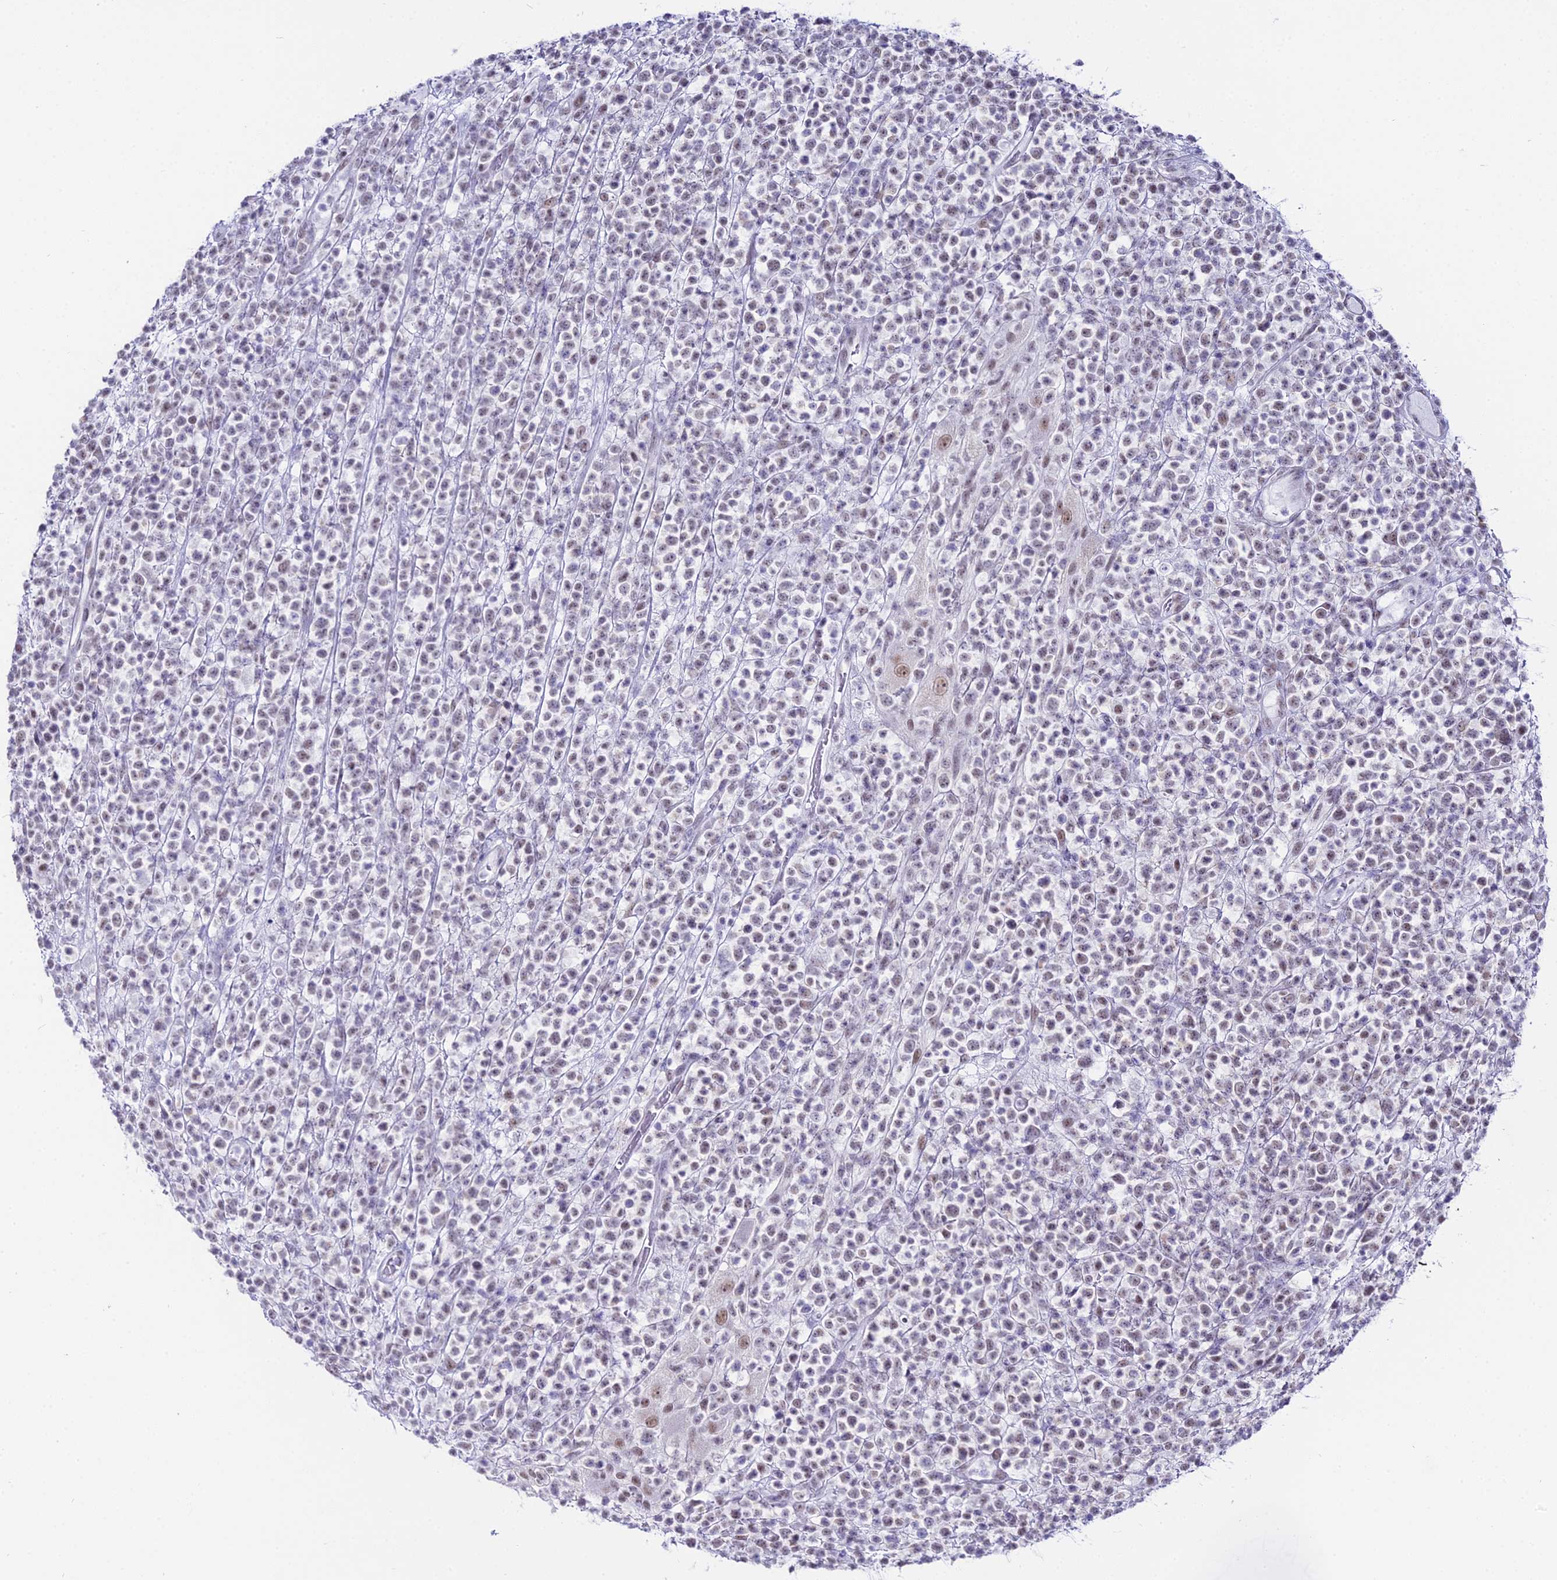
{"staining": {"intensity": "weak", "quantity": "<25%", "location": "nuclear"}, "tissue": "lymphoma", "cell_type": "Tumor cells", "image_type": "cancer", "snomed": [{"axis": "morphology", "description": "Malignant lymphoma, non-Hodgkin's type, High grade"}, {"axis": "topography", "description": "Colon"}], "caption": "Lymphoma was stained to show a protein in brown. There is no significant staining in tumor cells.", "gene": "RBM12", "patient": {"sex": "female", "age": 53}}